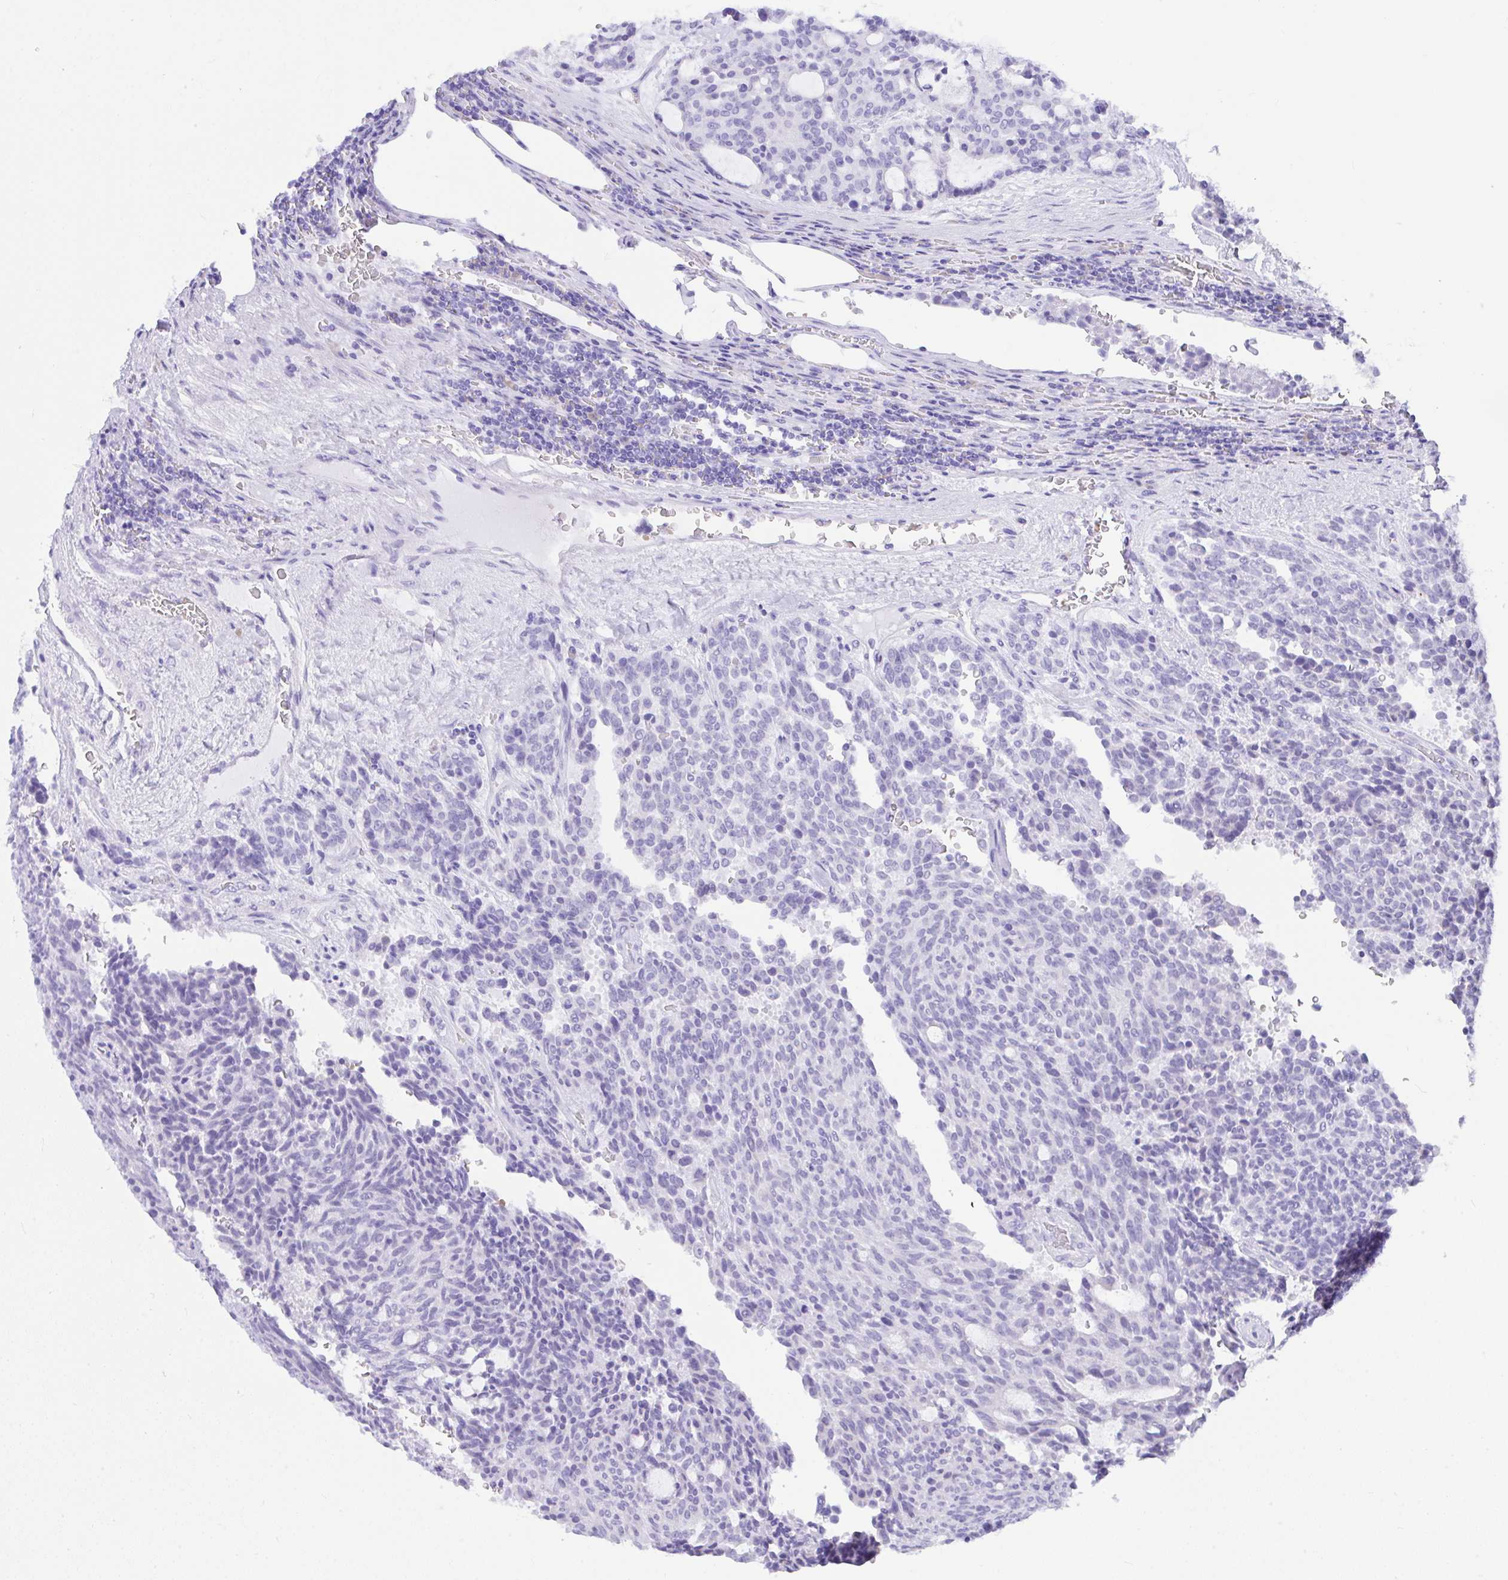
{"staining": {"intensity": "negative", "quantity": "none", "location": "none"}, "tissue": "carcinoid", "cell_type": "Tumor cells", "image_type": "cancer", "snomed": [{"axis": "morphology", "description": "Carcinoid, malignant, NOS"}, {"axis": "topography", "description": "Pancreas"}], "caption": "Tumor cells show no significant protein positivity in malignant carcinoid.", "gene": "SEL1L2", "patient": {"sex": "female", "age": 54}}